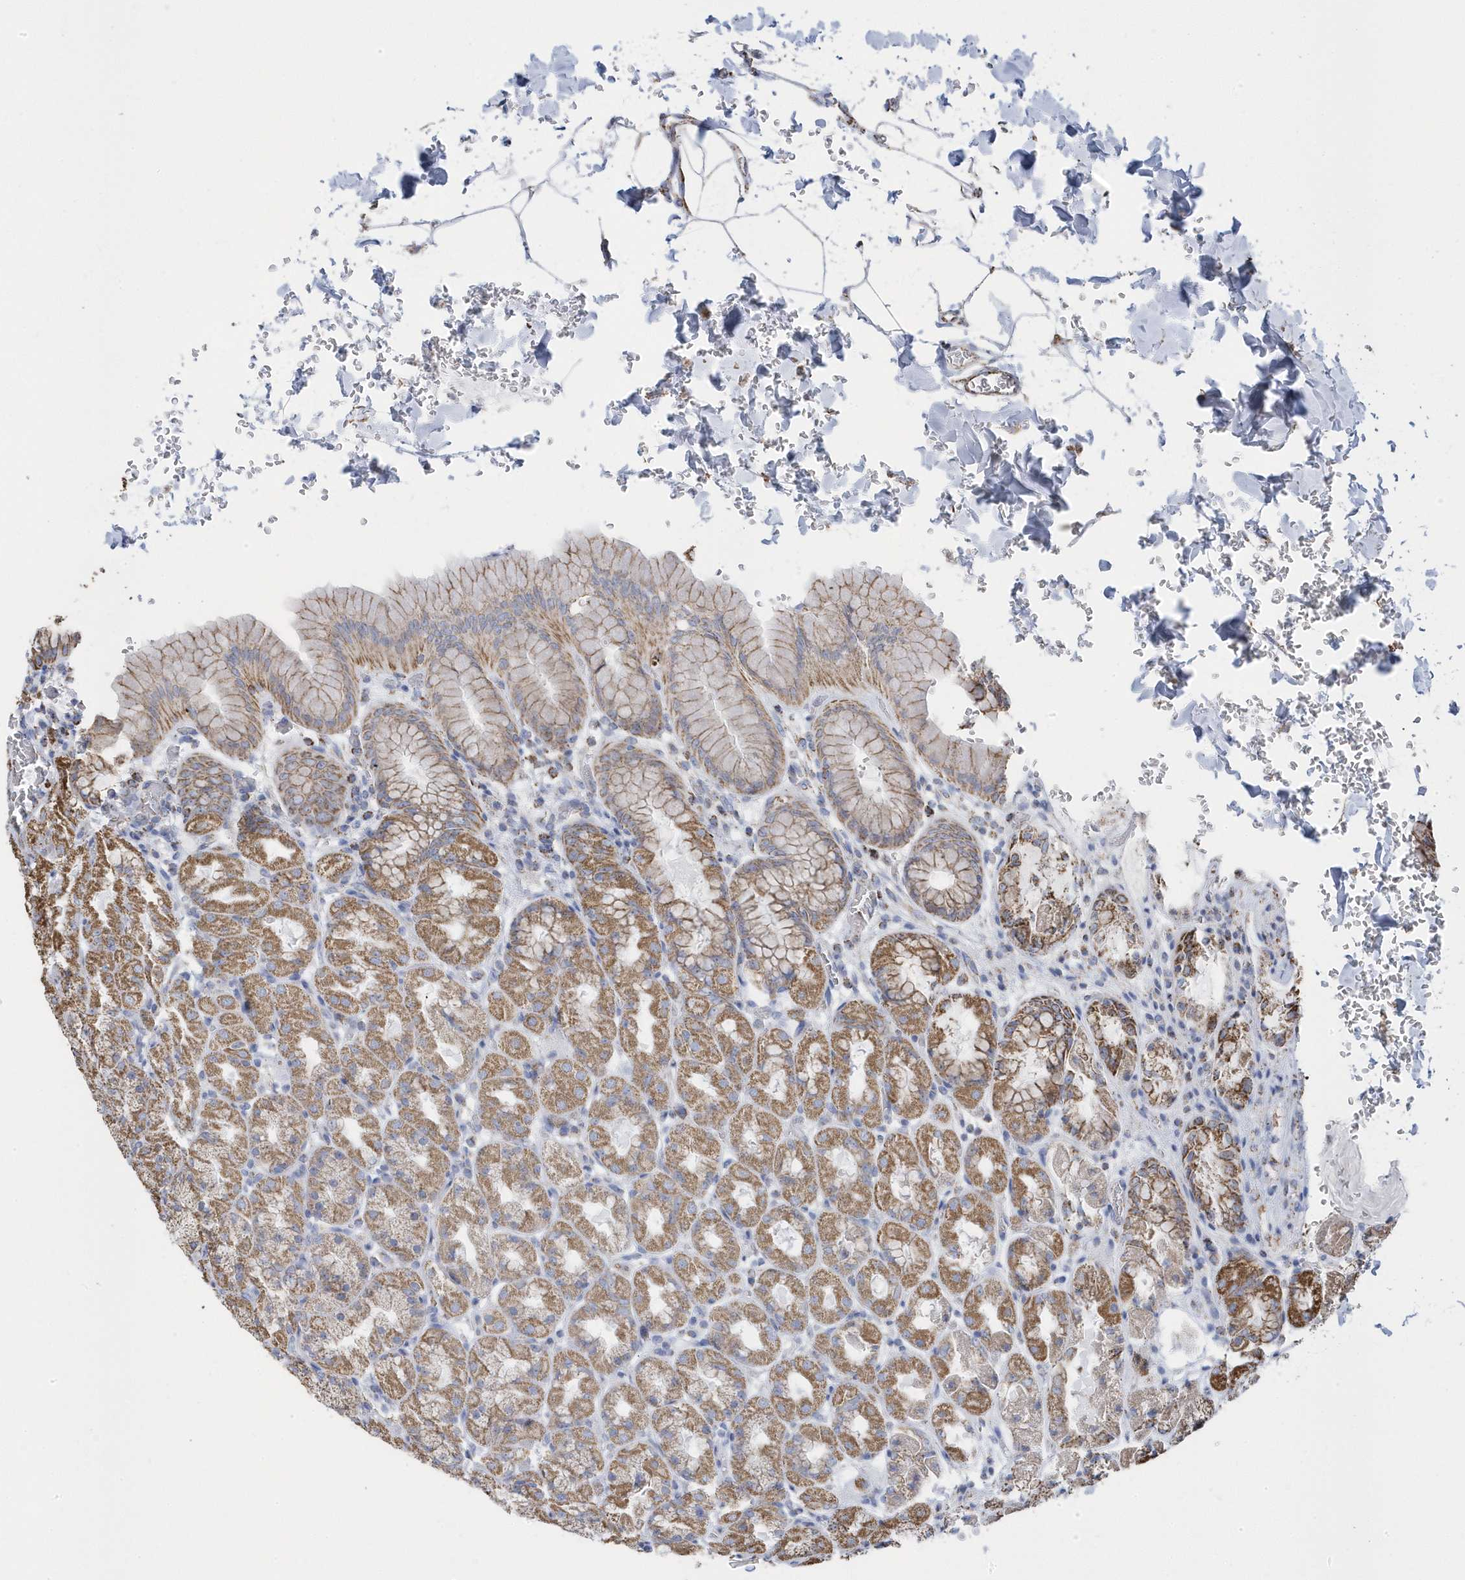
{"staining": {"intensity": "moderate", "quantity": ">75%", "location": "cytoplasmic/membranous"}, "tissue": "stomach", "cell_type": "Glandular cells", "image_type": "normal", "snomed": [{"axis": "morphology", "description": "Normal tissue, NOS"}, {"axis": "topography", "description": "Stomach"}], "caption": "Protein staining of normal stomach shows moderate cytoplasmic/membranous positivity in about >75% of glandular cells.", "gene": "GTPBP8", "patient": {"sex": "male", "age": 42}}